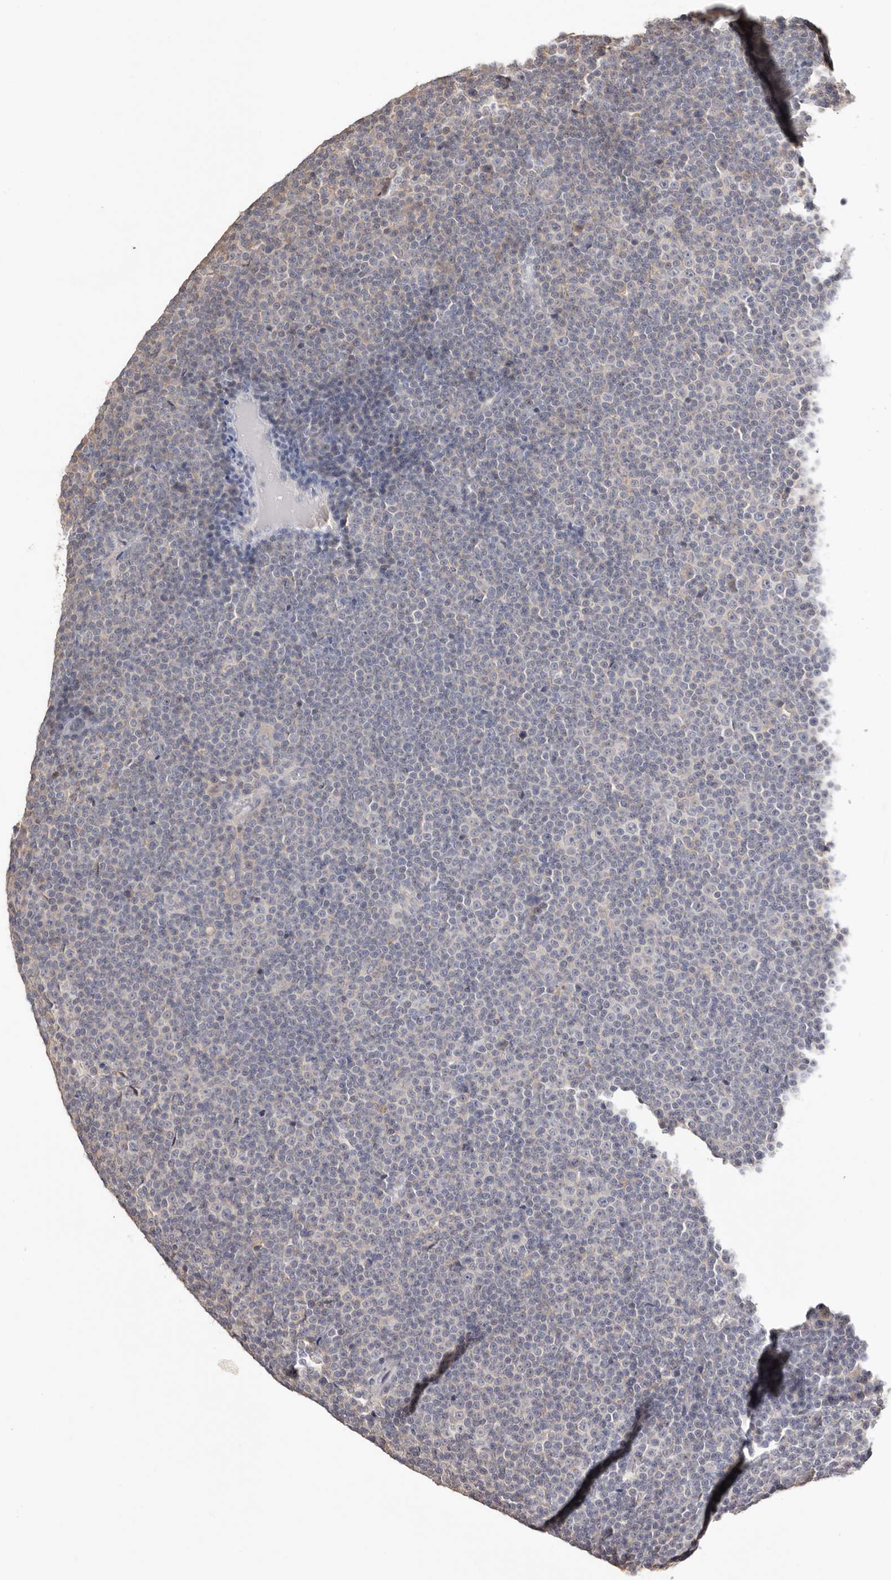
{"staining": {"intensity": "negative", "quantity": "none", "location": "none"}, "tissue": "lymphoma", "cell_type": "Tumor cells", "image_type": "cancer", "snomed": [{"axis": "morphology", "description": "Malignant lymphoma, non-Hodgkin's type, Low grade"}, {"axis": "topography", "description": "Lymph node"}], "caption": "An immunohistochemistry (IHC) image of malignant lymphoma, non-Hodgkin's type (low-grade) is shown. There is no staining in tumor cells of malignant lymphoma, non-Hodgkin's type (low-grade). (DAB immunohistochemistry visualized using brightfield microscopy, high magnification).", "gene": "S100A14", "patient": {"sex": "female", "age": 67}}